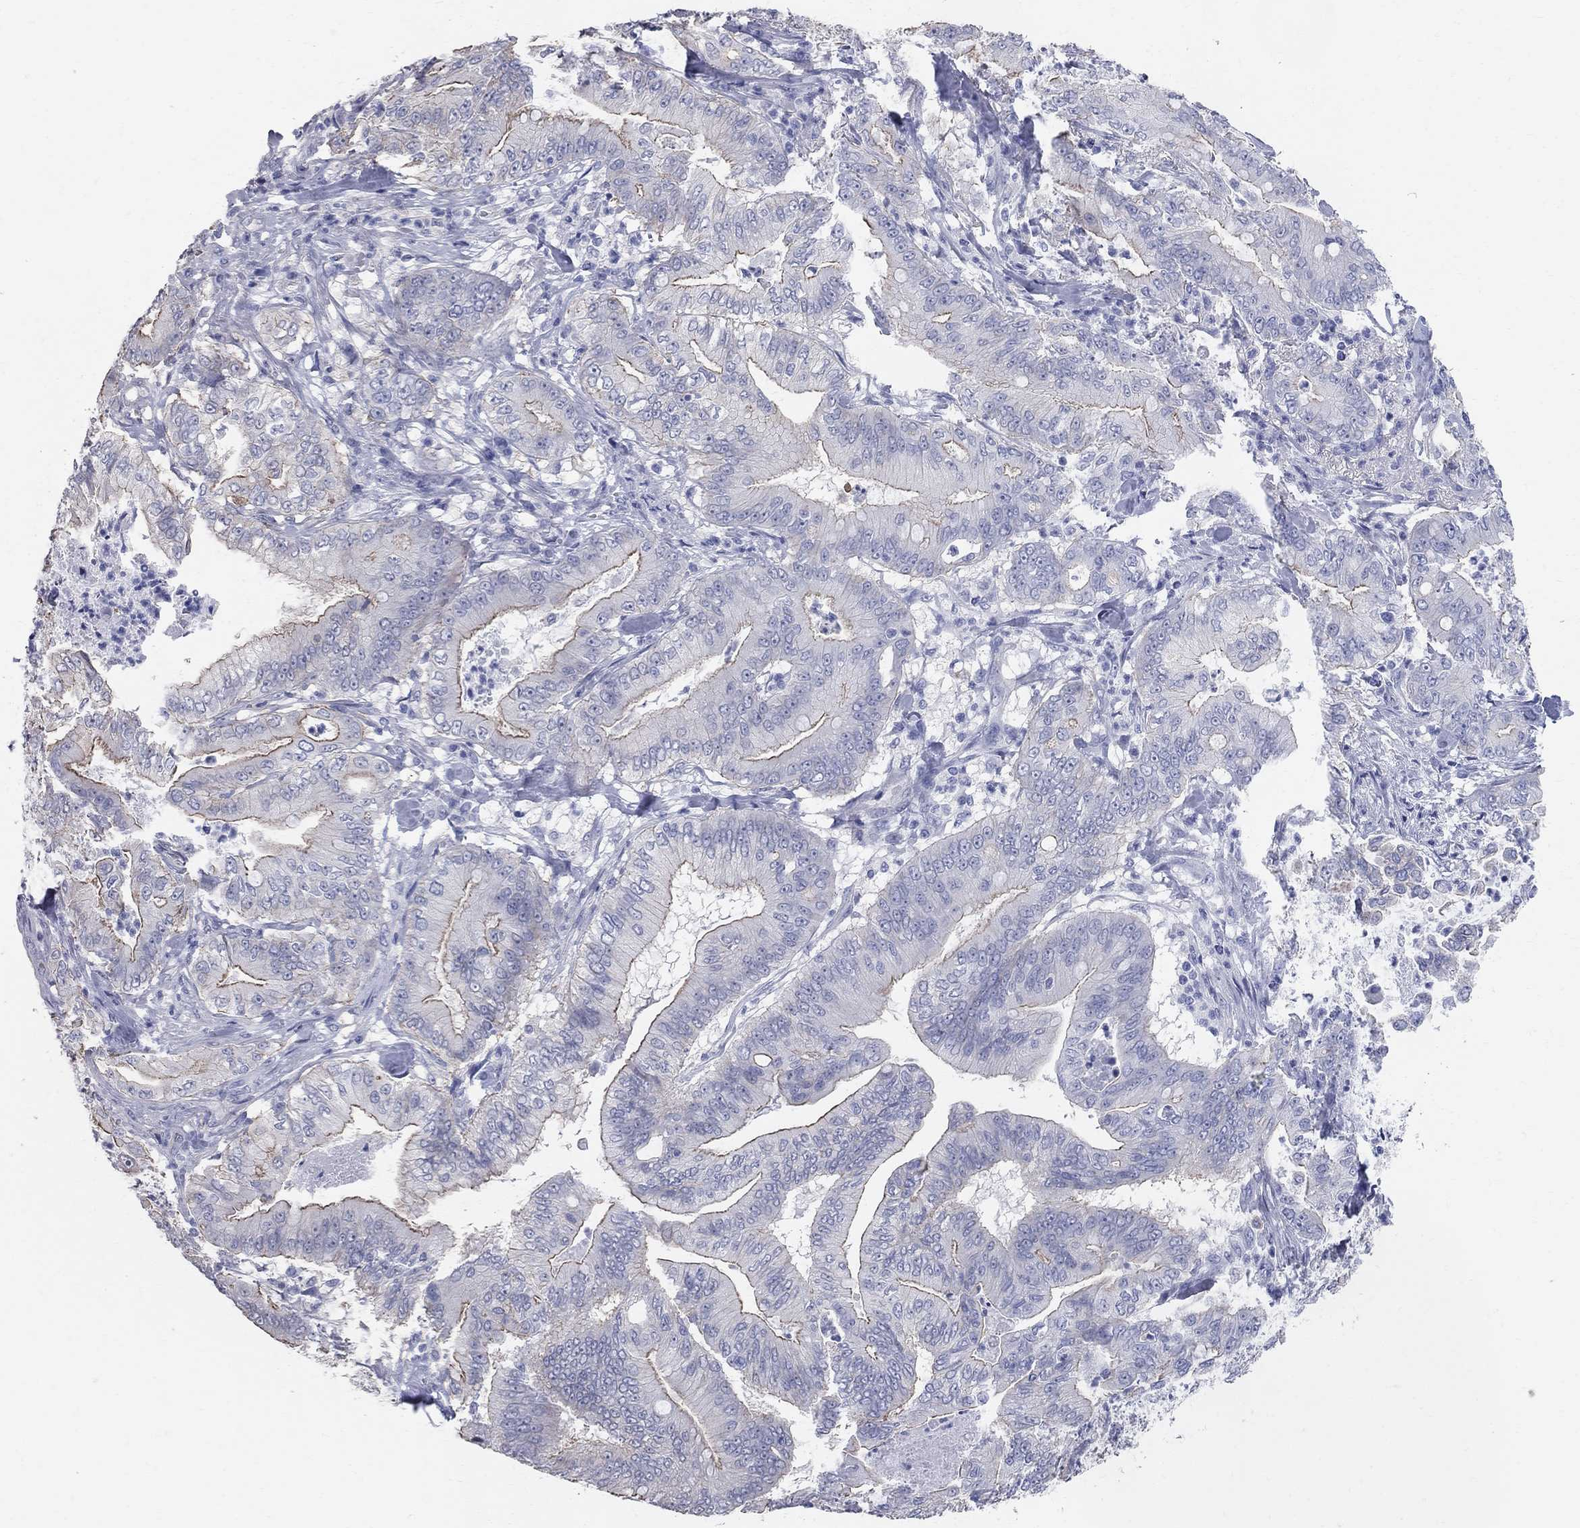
{"staining": {"intensity": "moderate", "quantity": "<25%", "location": "cytoplasmic/membranous"}, "tissue": "pancreatic cancer", "cell_type": "Tumor cells", "image_type": "cancer", "snomed": [{"axis": "morphology", "description": "Adenocarcinoma, NOS"}, {"axis": "topography", "description": "Pancreas"}], "caption": "Adenocarcinoma (pancreatic) stained with a brown dye reveals moderate cytoplasmic/membranous positive positivity in about <25% of tumor cells.", "gene": "AOX1", "patient": {"sex": "male", "age": 71}}